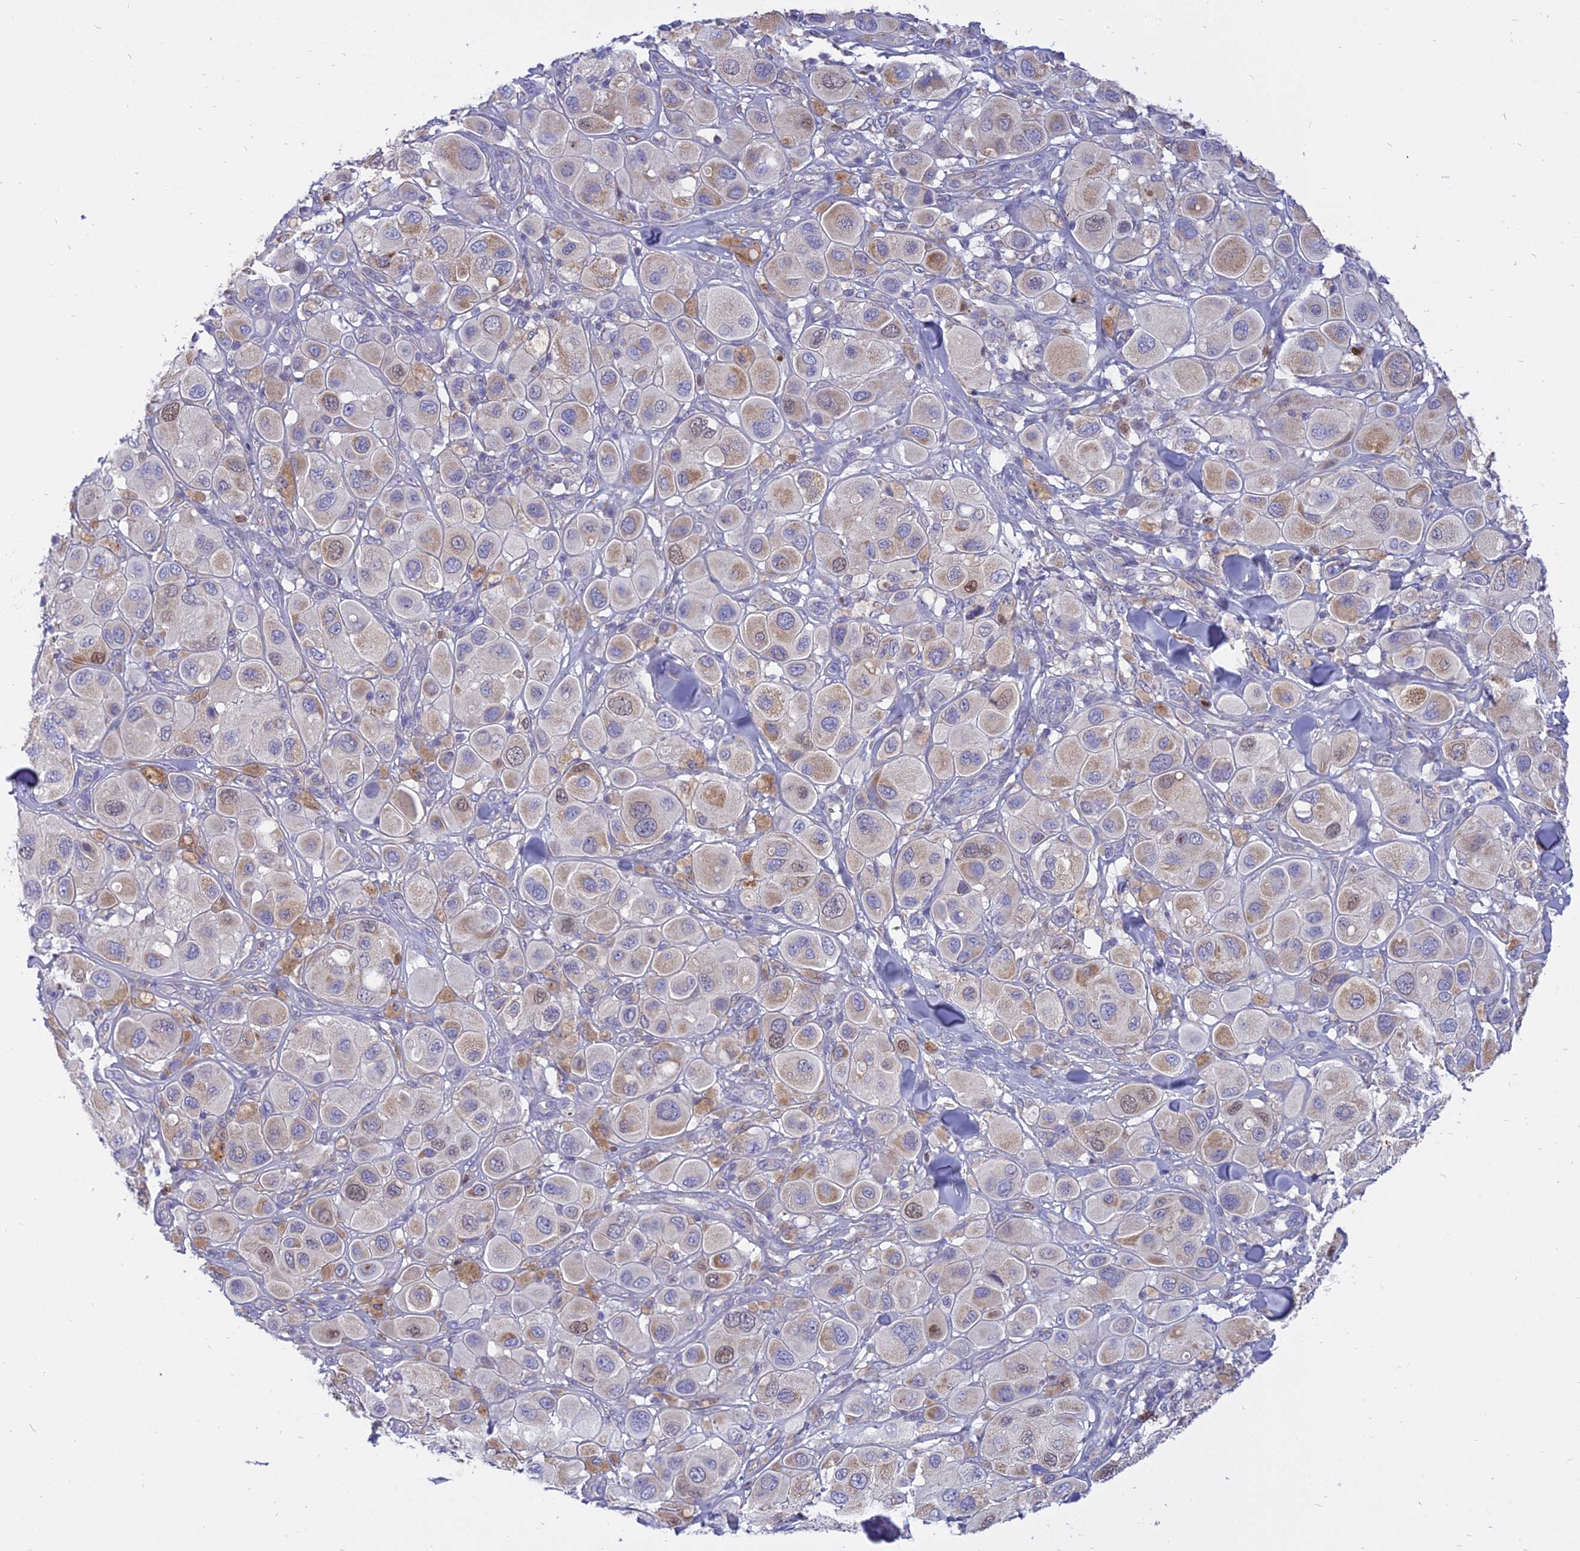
{"staining": {"intensity": "weak", "quantity": "<25%", "location": "cytoplasmic/membranous,nuclear"}, "tissue": "melanoma", "cell_type": "Tumor cells", "image_type": "cancer", "snomed": [{"axis": "morphology", "description": "Malignant melanoma, Metastatic site"}, {"axis": "topography", "description": "Skin"}], "caption": "DAB immunohistochemical staining of human melanoma displays no significant staining in tumor cells.", "gene": "CENPV", "patient": {"sex": "male", "age": 41}}